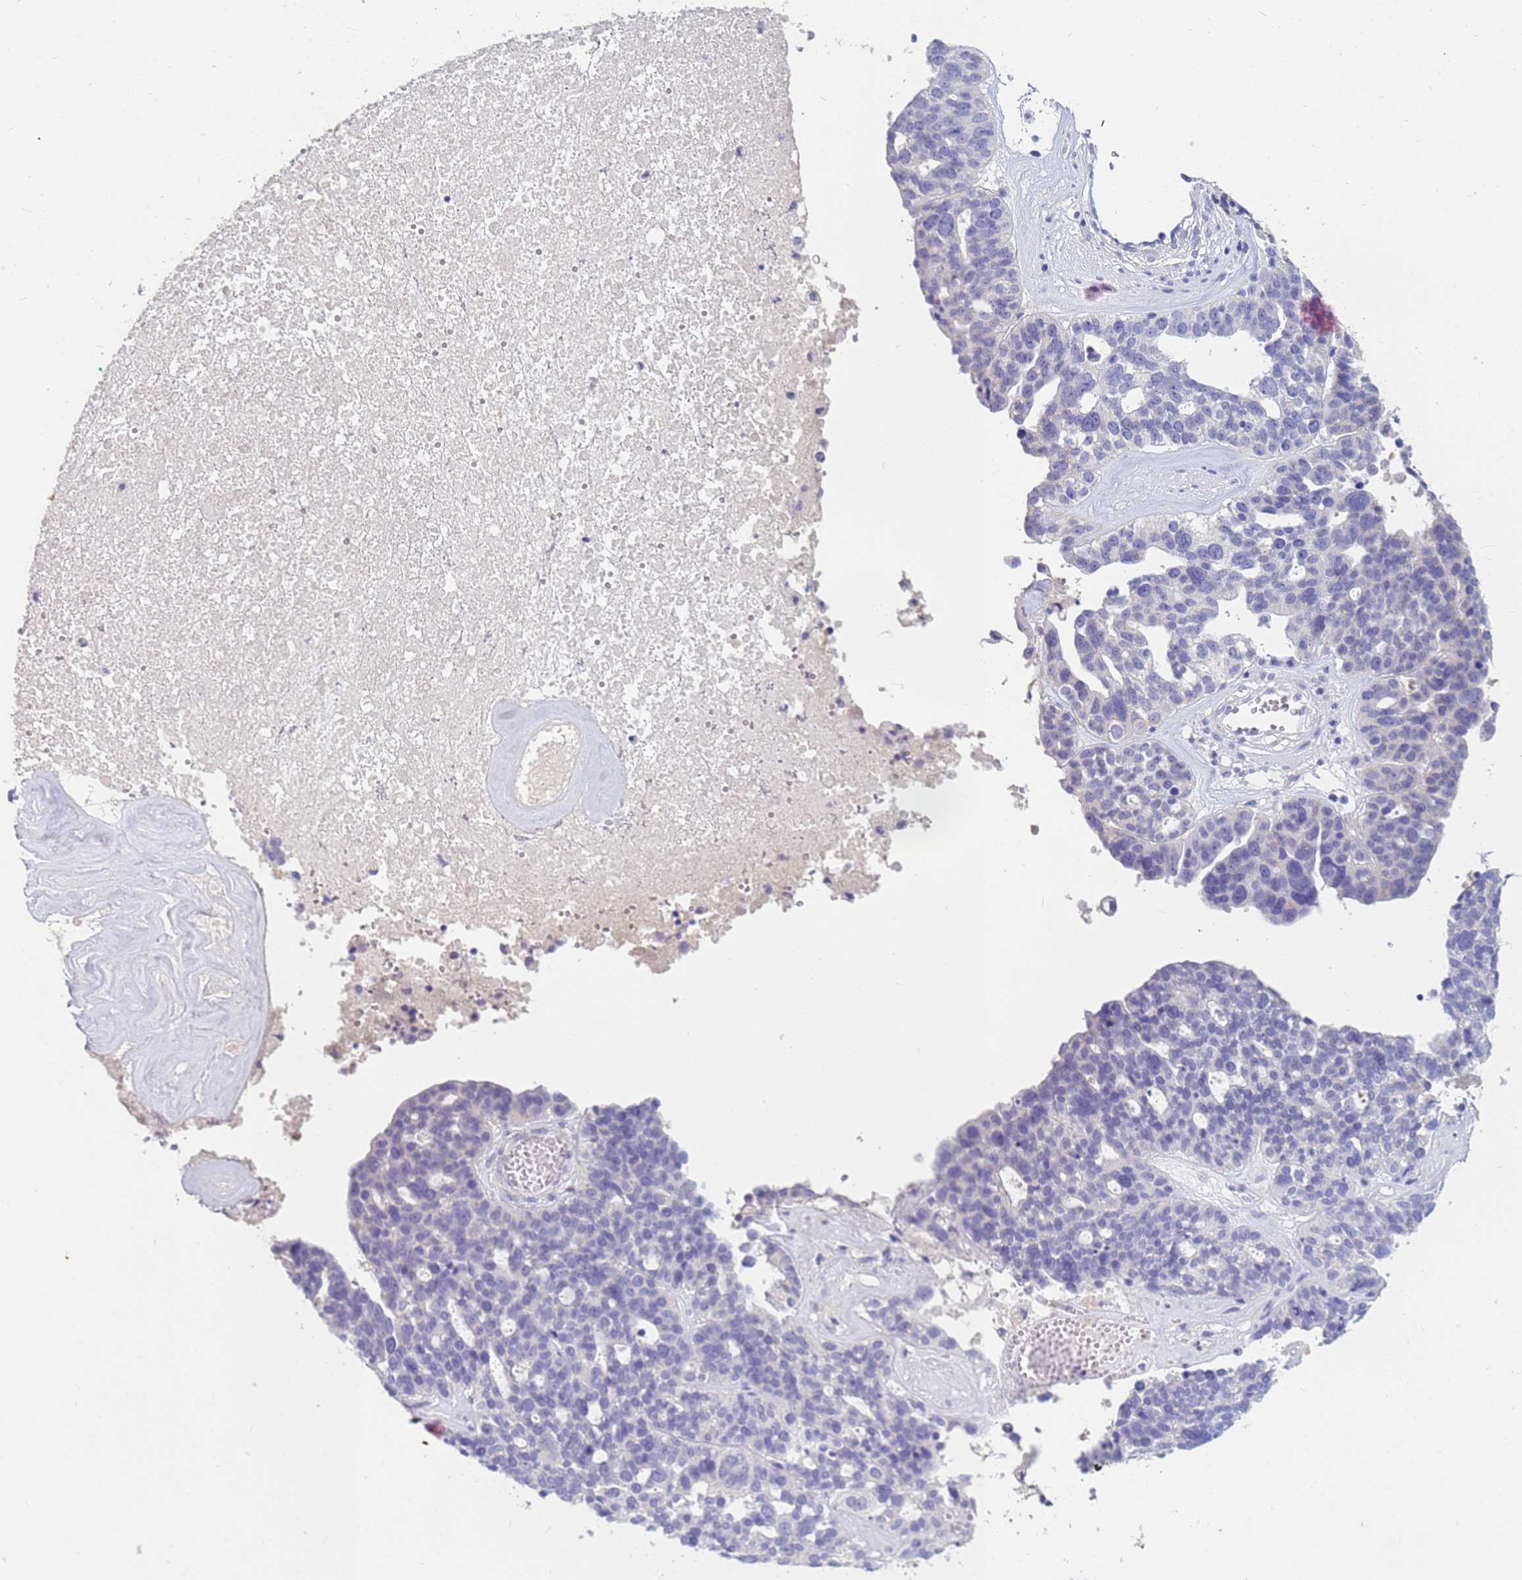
{"staining": {"intensity": "negative", "quantity": "none", "location": "none"}, "tissue": "ovarian cancer", "cell_type": "Tumor cells", "image_type": "cancer", "snomed": [{"axis": "morphology", "description": "Cystadenocarcinoma, serous, NOS"}, {"axis": "topography", "description": "Ovary"}], "caption": "The histopathology image reveals no staining of tumor cells in ovarian cancer.", "gene": "B3GNT8", "patient": {"sex": "female", "age": 59}}